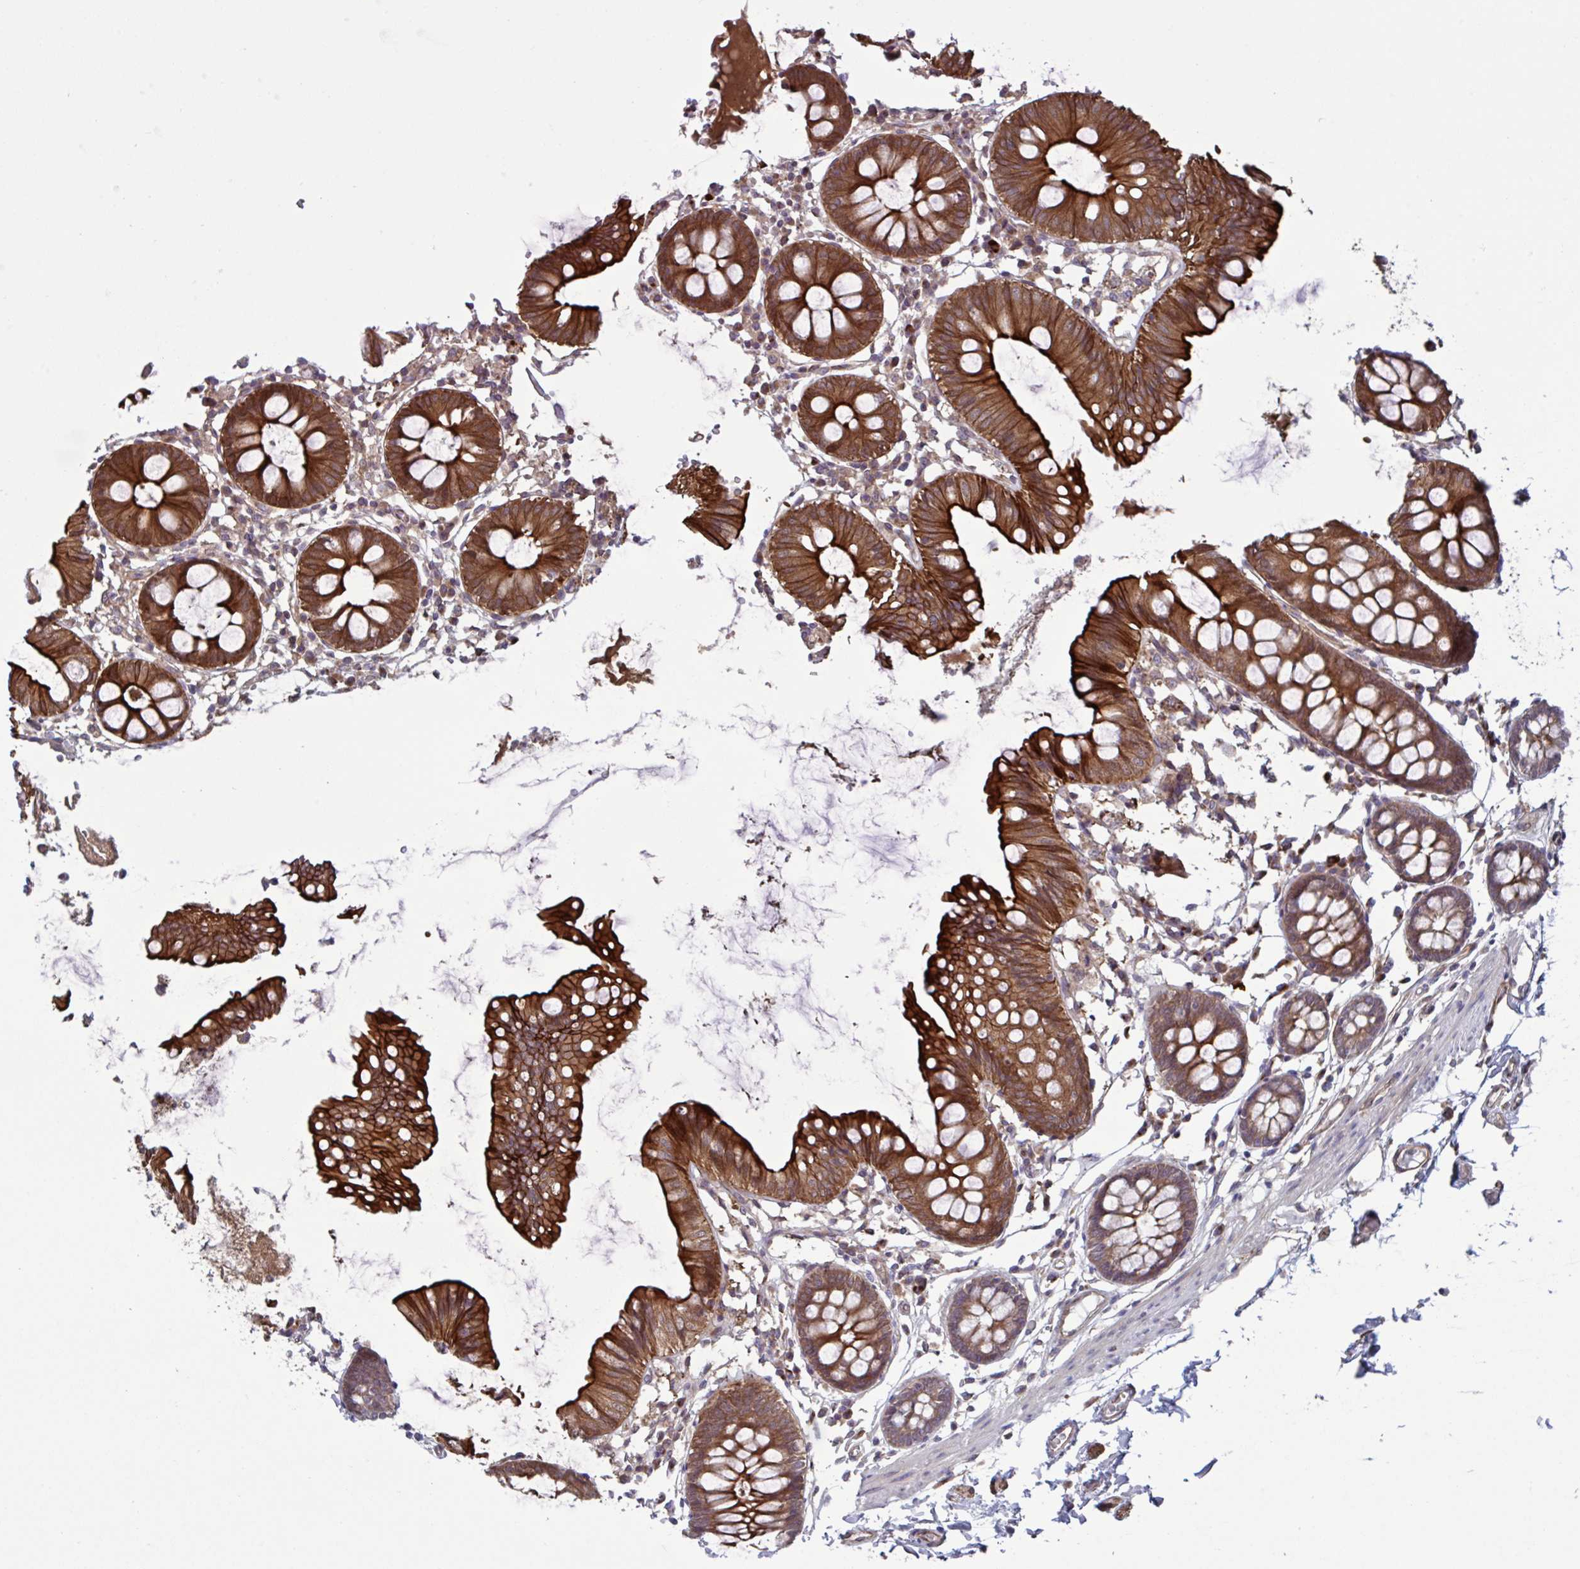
{"staining": {"intensity": "moderate", "quantity": ">75%", "location": "cytoplasmic/membranous"}, "tissue": "colon", "cell_type": "Endothelial cells", "image_type": "normal", "snomed": [{"axis": "morphology", "description": "Normal tissue, NOS"}, {"axis": "topography", "description": "Colon"}], "caption": "Colon stained for a protein shows moderate cytoplasmic/membranous positivity in endothelial cells. The protein of interest is stained brown, and the nuclei are stained in blue (DAB IHC with brightfield microscopy, high magnification).", "gene": "GLTP", "patient": {"sex": "female", "age": 84}}